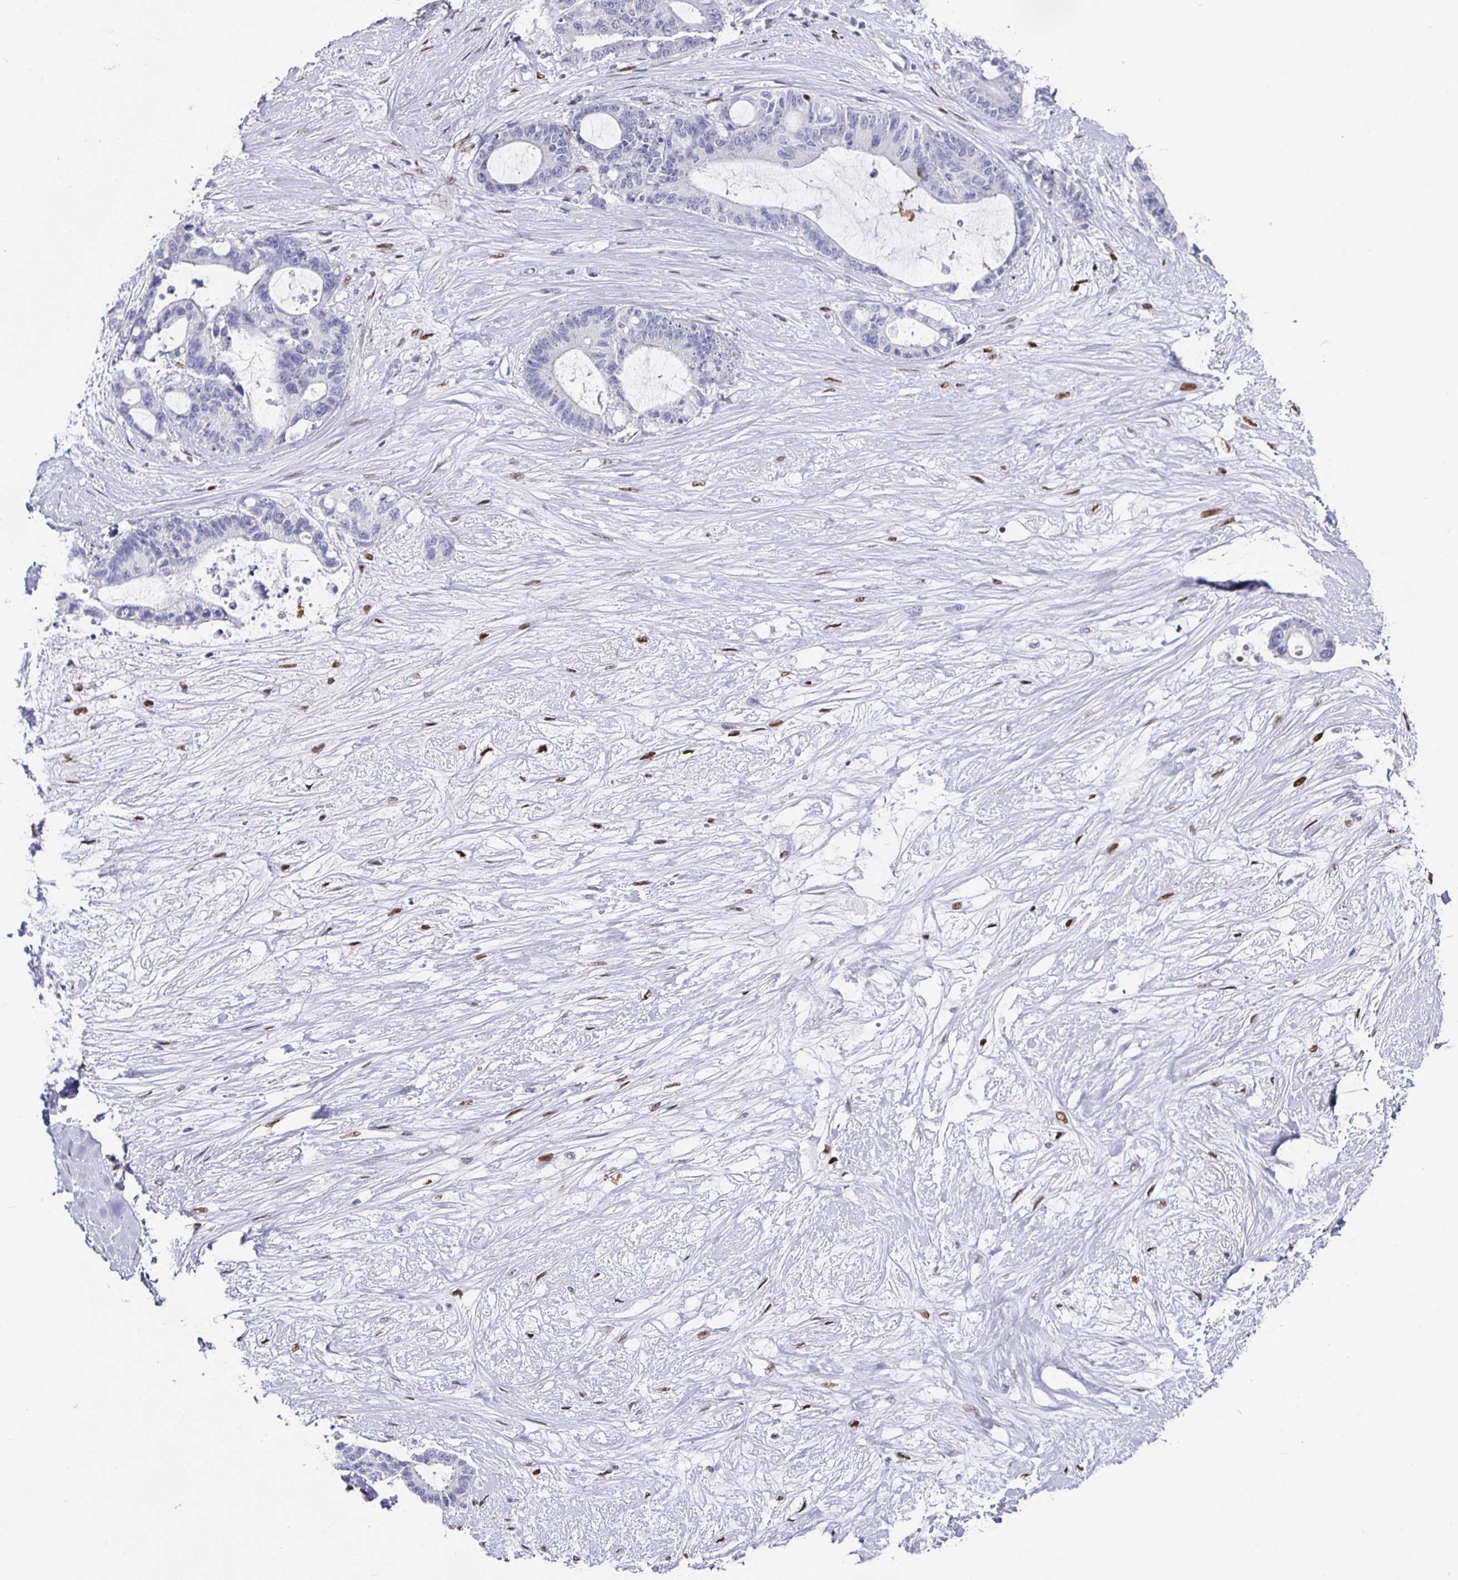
{"staining": {"intensity": "negative", "quantity": "none", "location": "none"}, "tissue": "liver cancer", "cell_type": "Tumor cells", "image_type": "cancer", "snomed": [{"axis": "morphology", "description": "Normal tissue, NOS"}, {"axis": "morphology", "description": "Cholangiocarcinoma"}, {"axis": "topography", "description": "Liver"}, {"axis": "topography", "description": "Peripheral nerve tissue"}], "caption": "Immunohistochemistry histopathology image of neoplastic tissue: human liver cholangiocarcinoma stained with DAB shows no significant protein positivity in tumor cells.", "gene": "RUNX2", "patient": {"sex": "female", "age": 73}}